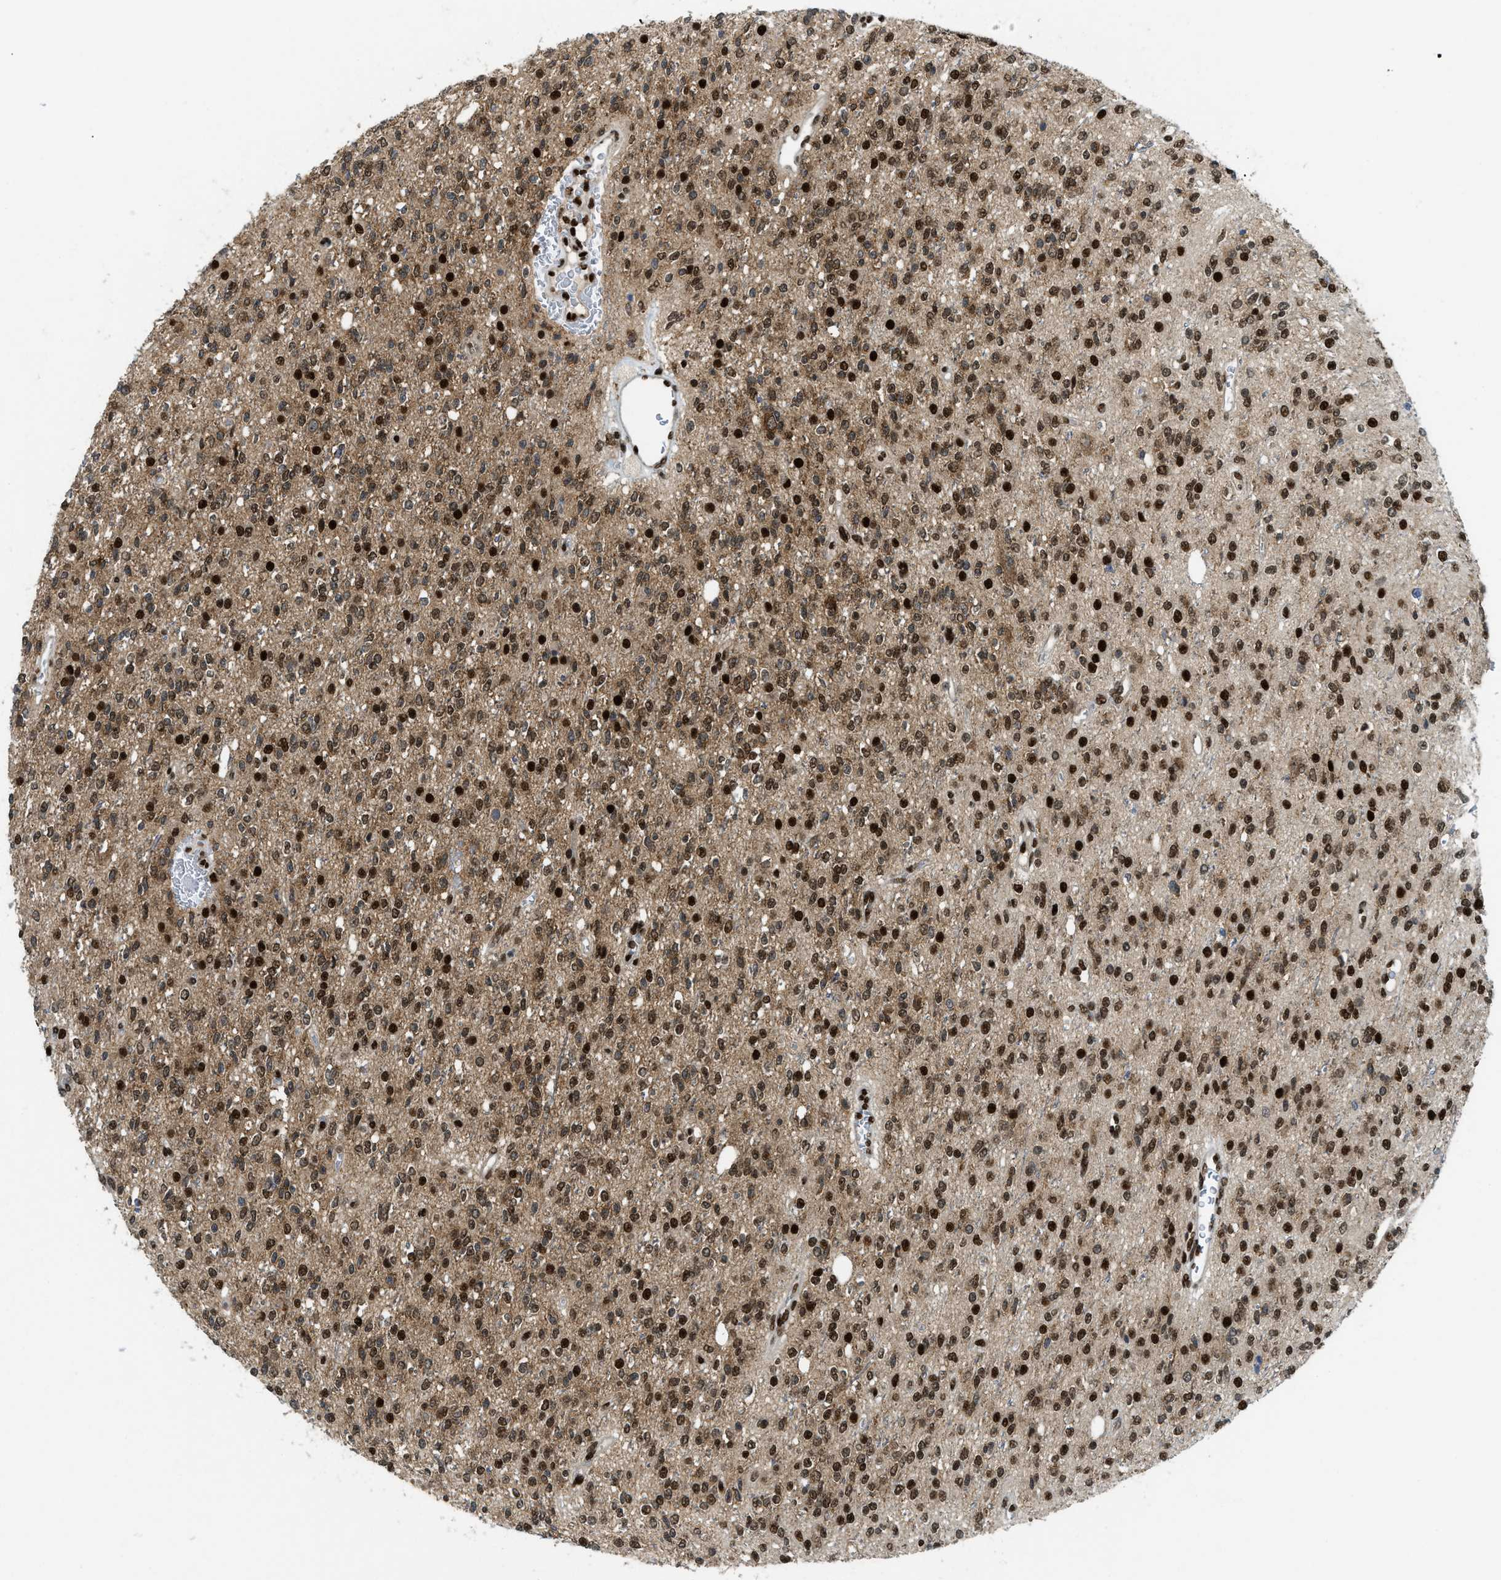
{"staining": {"intensity": "strong", "quantity": ">75%", "location": "nuclear"}, "tissue": "glioma", "cell_type": "Tumor cells", "image_type": "cancer", "snomed": [{"axis": "morphology", "description": "Glioma, malignant, High grade"}, {"axis": "topography", "description": "Brain"}], "caption": "IHC photomicrograph of neoplastic tissue: human glioma stained using immunohistochemistry (IHC) exhibits high levels of strong protein expression localized specifically in the nuclear of tumor cells, appearing as a nuclear brown color.", "gene": "RFX5", "patient": {"sex": "male", "age": 34}}